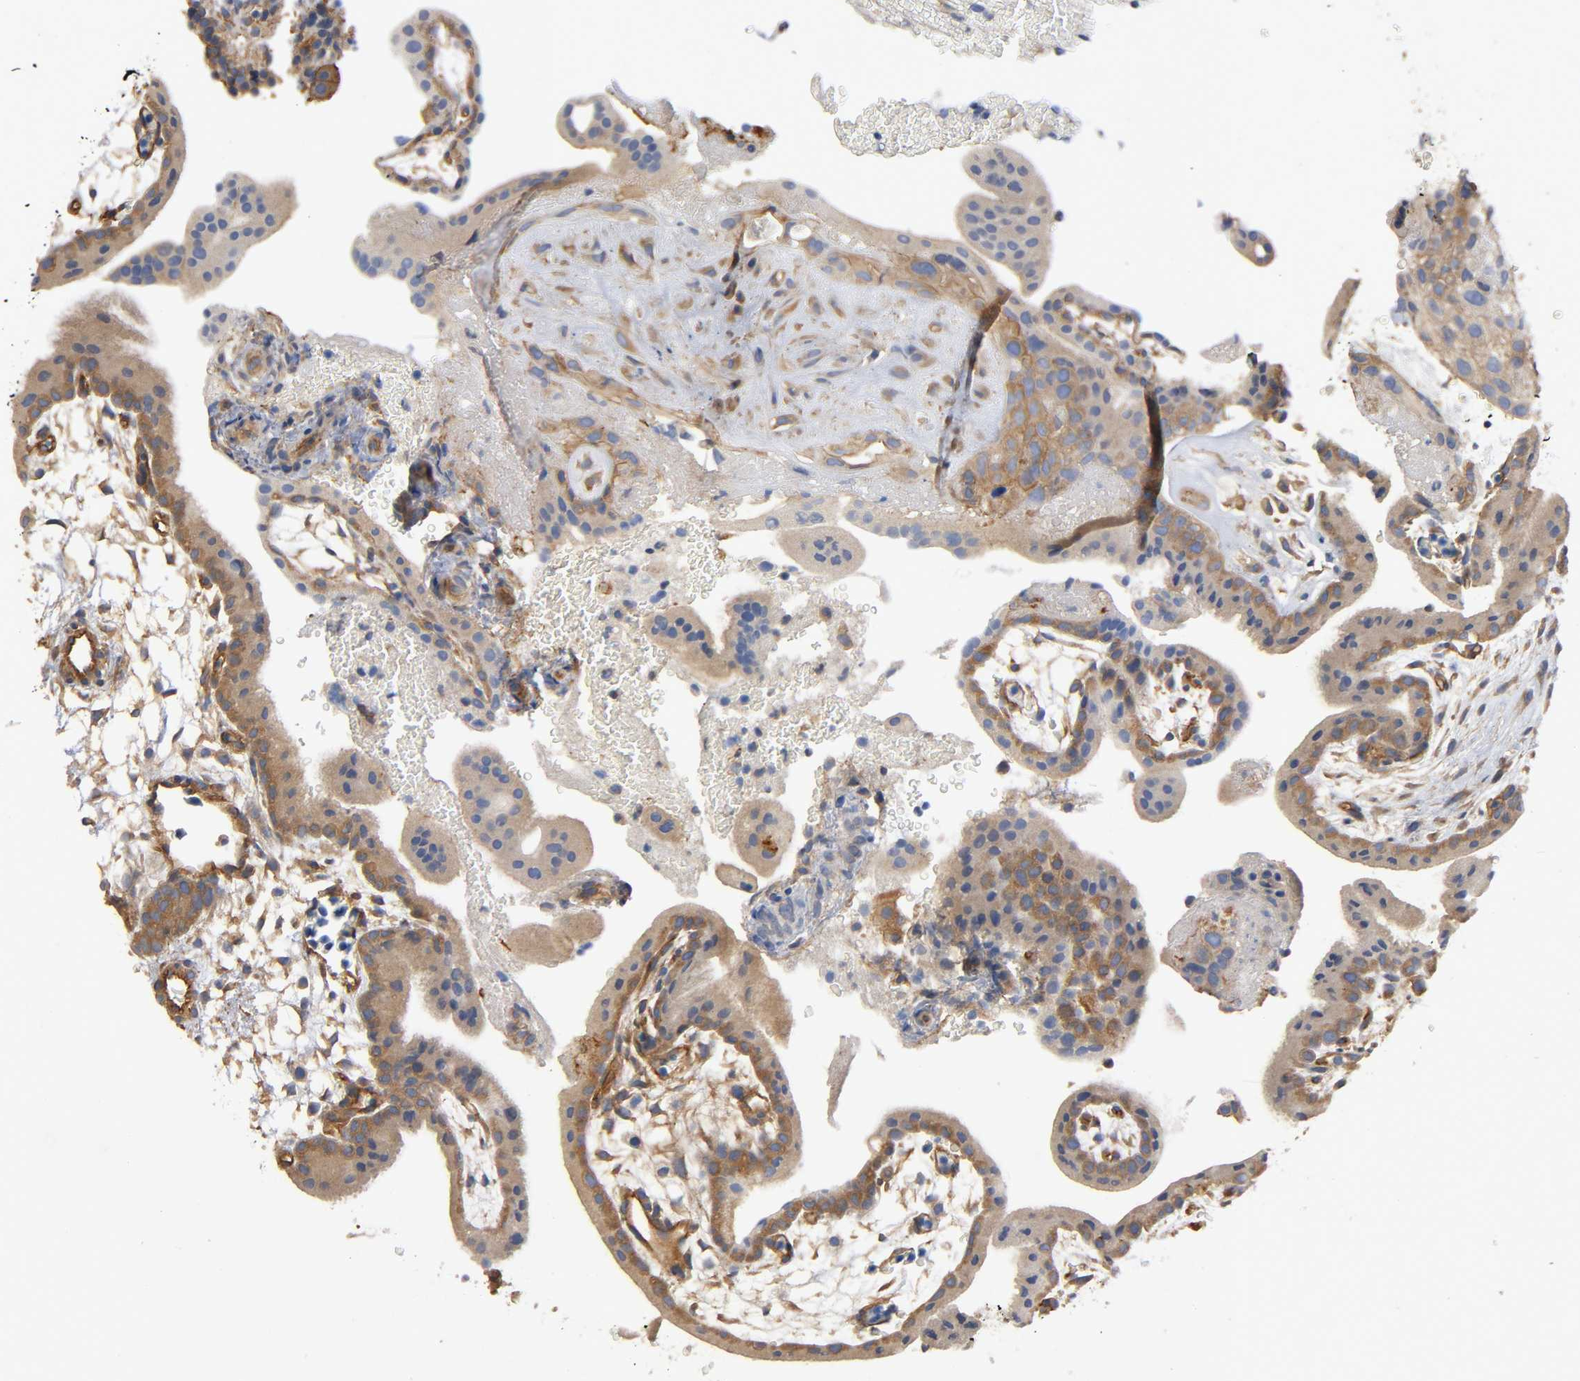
{"staining": {"intensity": "moderate", "quantity": ">75%", "location": "cytoplasmic/membranous"}, "tissue": "placenta", "cell_type": "Decidual cells", "image_type": "normal", "snomed": [{"axis": "morphology", "description": "Normal tissue, NOS"}, {"axis": "topography", "description": "Placenta"}], "caption": "This is an image of IHC staining of benign placenta, which shows moderate expression in the cytoplasmic/membranous of decidual cells.", "gene": "MARS1", "patient": {"sex": "female", "age": 19}}